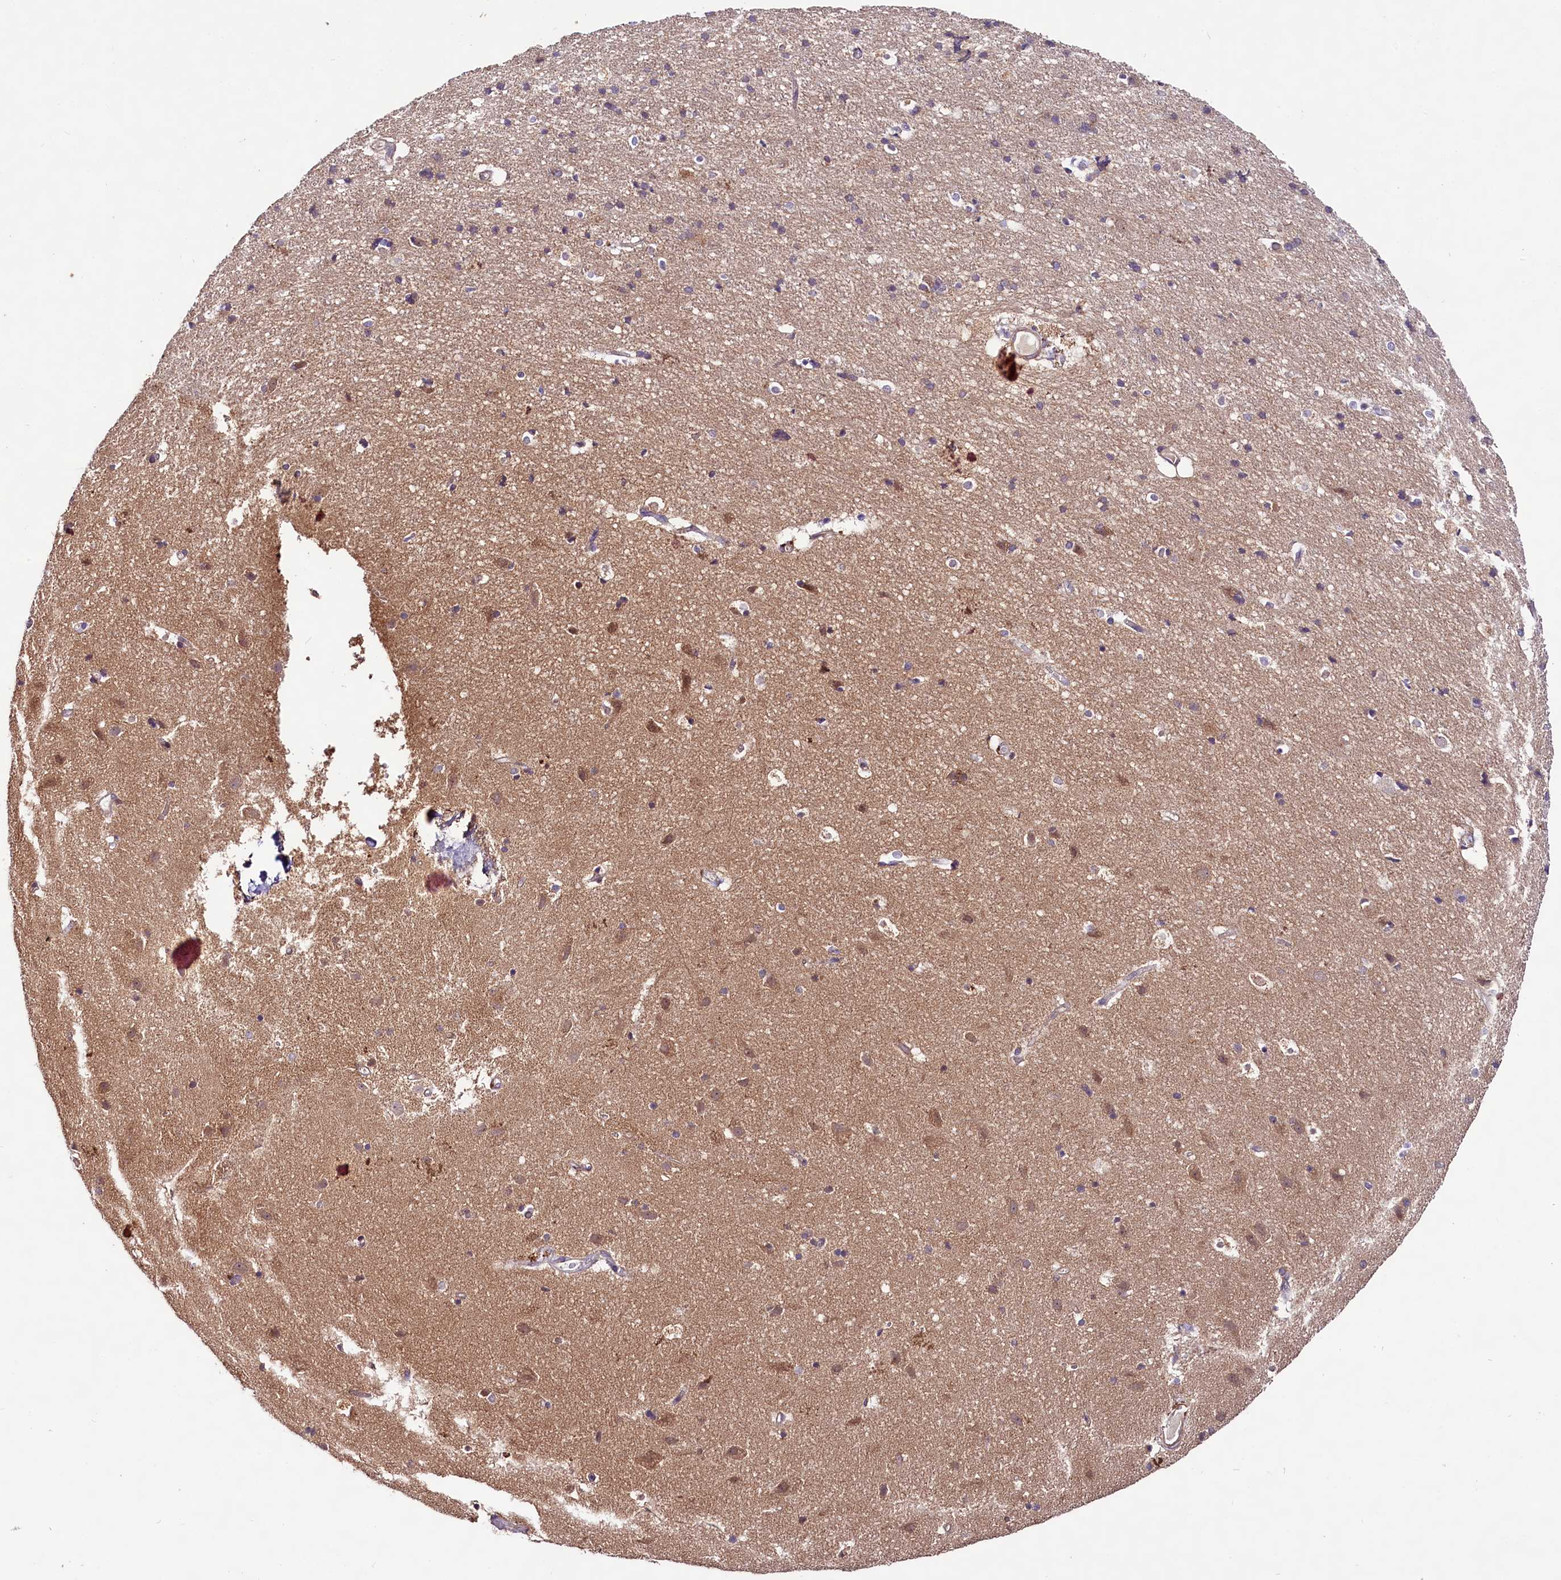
{"staining": {"intensity": "weak", "quantity": ">75%", "location": "cytoplasmic/membranous"}, "tissue": "cerebral cortex", "cell_type": "Endothelial cells", "image_type": "normal", "snomed": [{"axis": "morphology", "description": "Normal tissue, NOS"}, {"axis": "topography", "description": "Cerebral cortex"}], "caption": "This micrograph exhibits immunohistochemistry staining of unremarkable cerebral cortex, with low weak cytoplasmic/membranous staining in approximately >75% of endothelial cells.", "gene": "VPS11", "patient": {"sex": "male", "age": 54}}